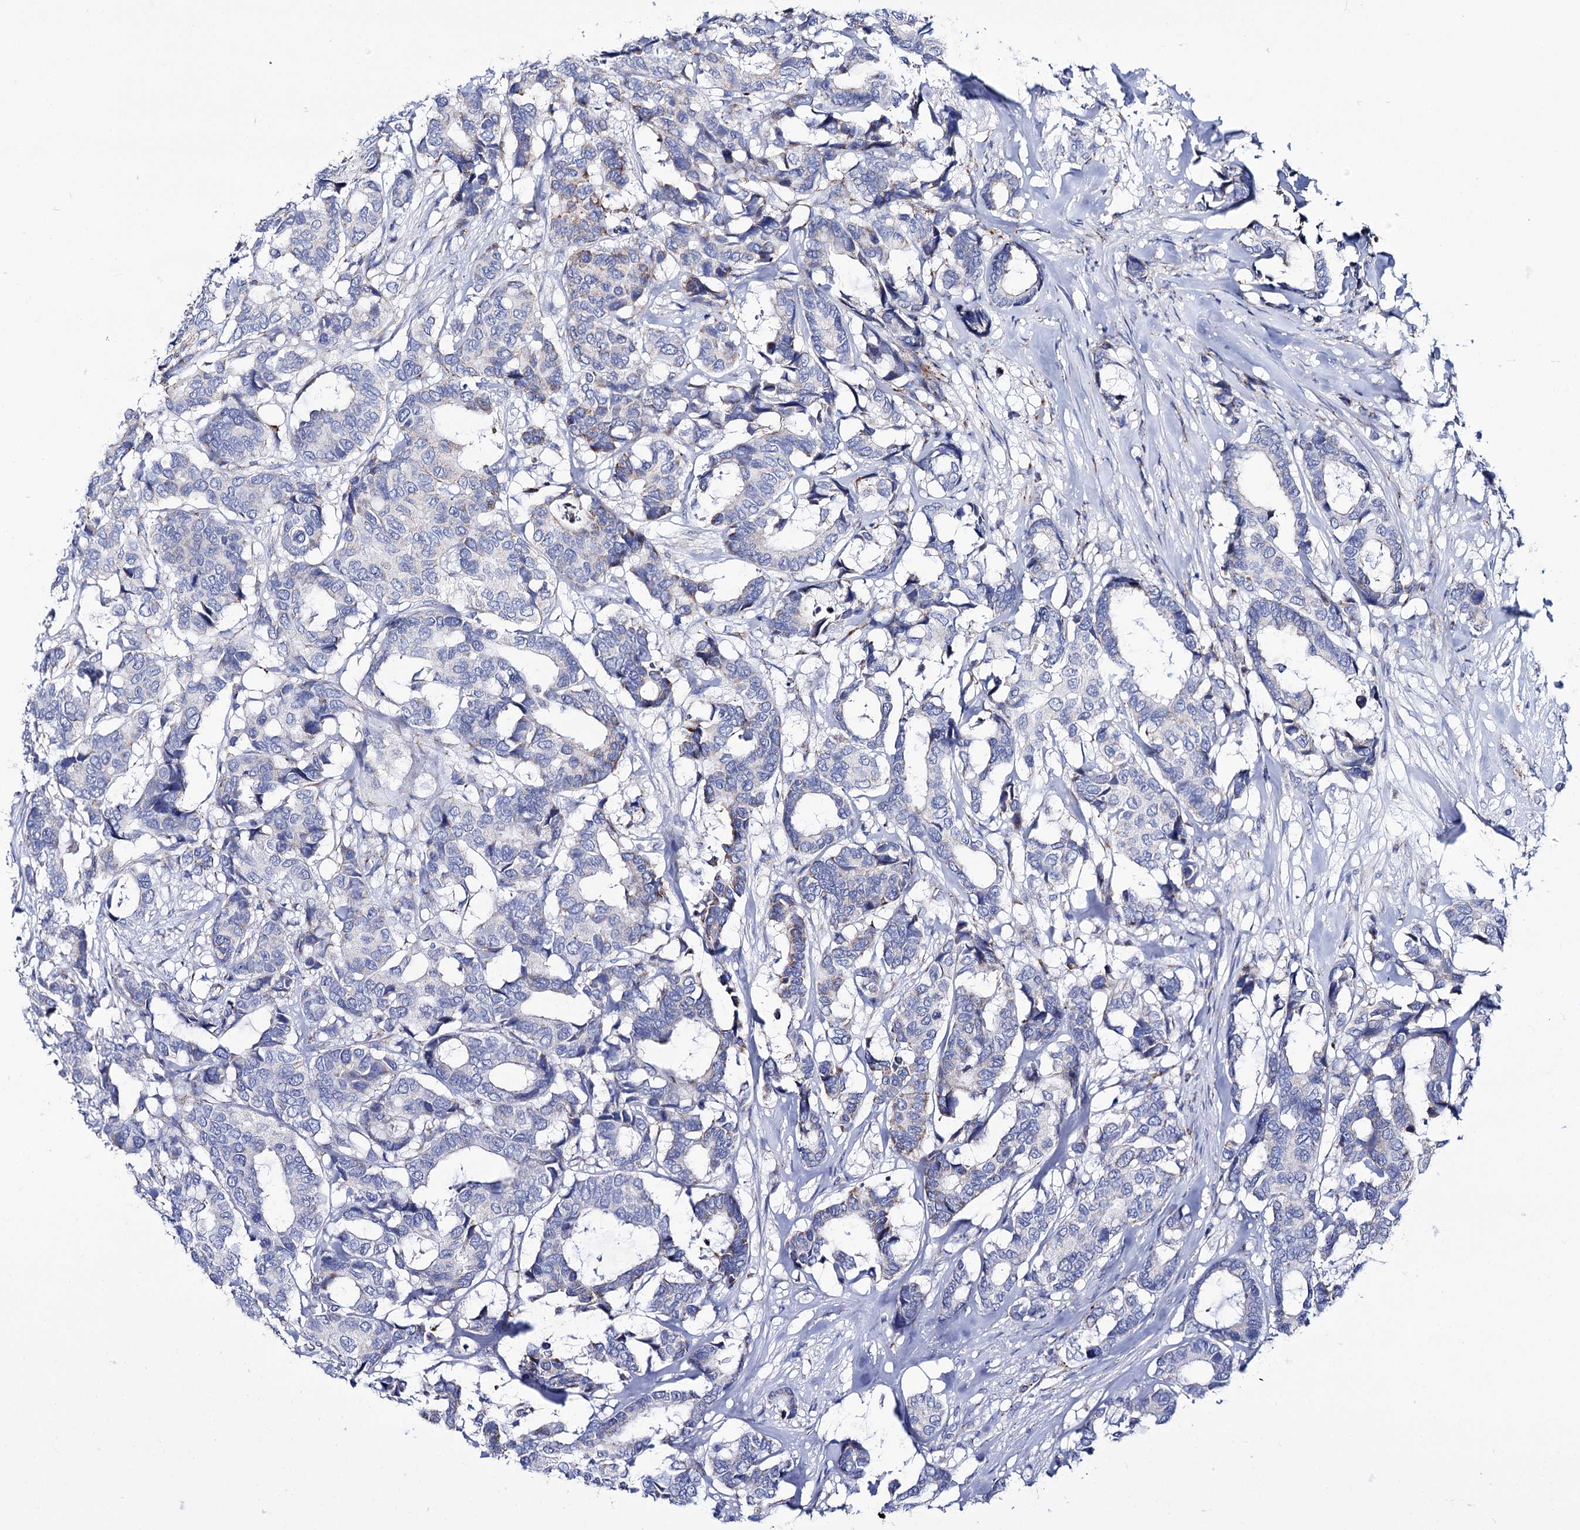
{"staining": {"intensity": "weak", "quantity": "<25%", "location": "cytoplasmic/membranous"}, "tissue": "breast cancer", "cell_type": "Tumor cells", "image_type": "cancer", "snomed": [{"axis": "morphology", "description": "Duct carcinoma"}, {"axis": "topography", "description": "Breast"}], "caption": "DAB immunohistochemical staining of breast cancer (invasive ductal carcinoma) displays no significant staining in tumor cells.", "gene": "UBASH3B", "patient": {"sex": "female", "age": 87}}